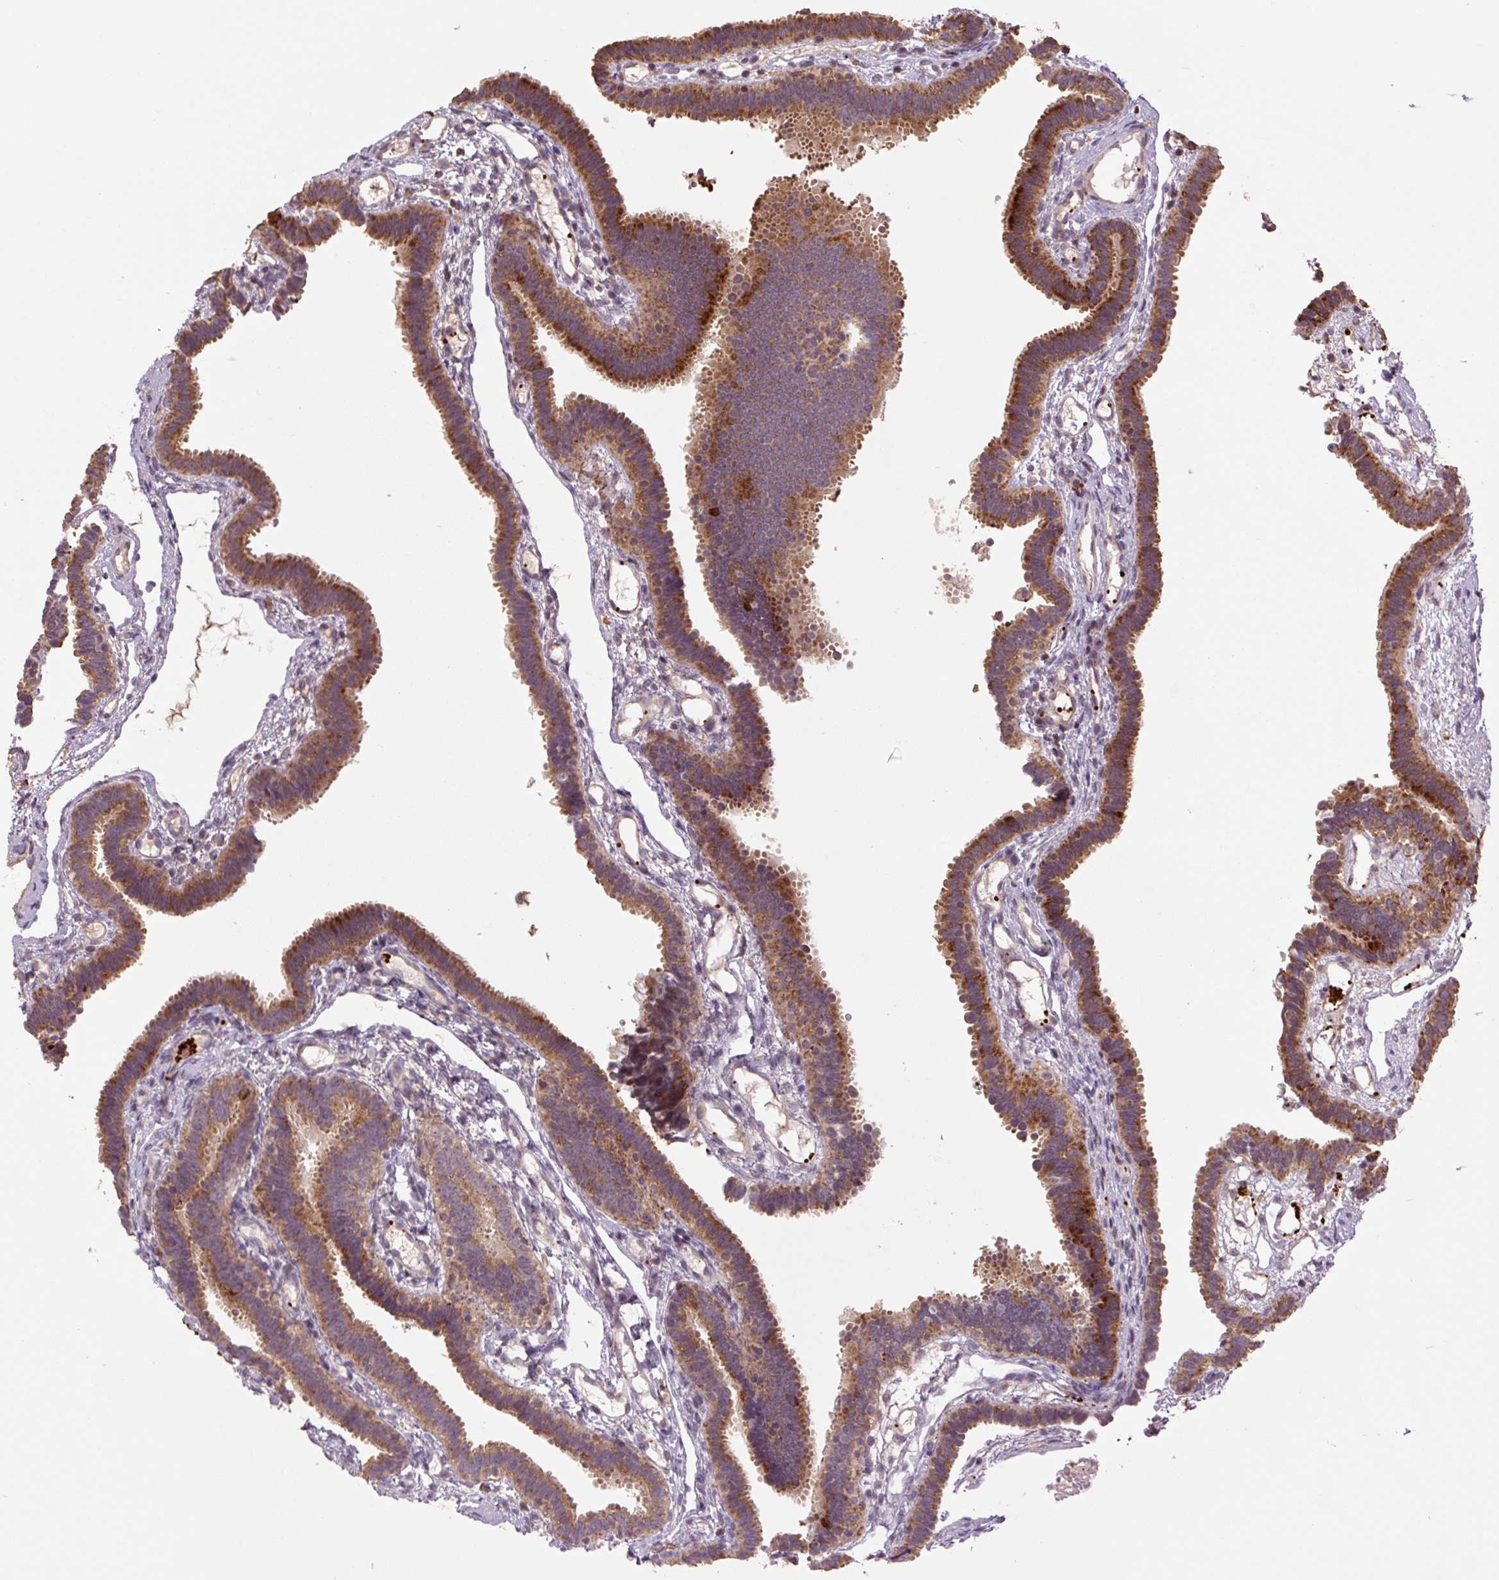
{"staining": {"intensity": "moderate", "quantity": ">75%", "location": "cytoplasmic/membranous"}, "tissue": "fallopian tube", "cell_type": "Glandular cells", "image_type": "normal", "snomed": [{"axis": "morphology", "description": "Normal tissue, NOS"}, {"axis": "topography", "description": "Fallopian tube"}], "caption": "IHC photomicrograph of benign fallopian tube stained for a protein (brown), which shows medium levels of moderate cytoplasmic/membranous expression in about >75% of glandular cells.", "gene": "TMEM160", "patient": {"sex": "female", "age": 37}}